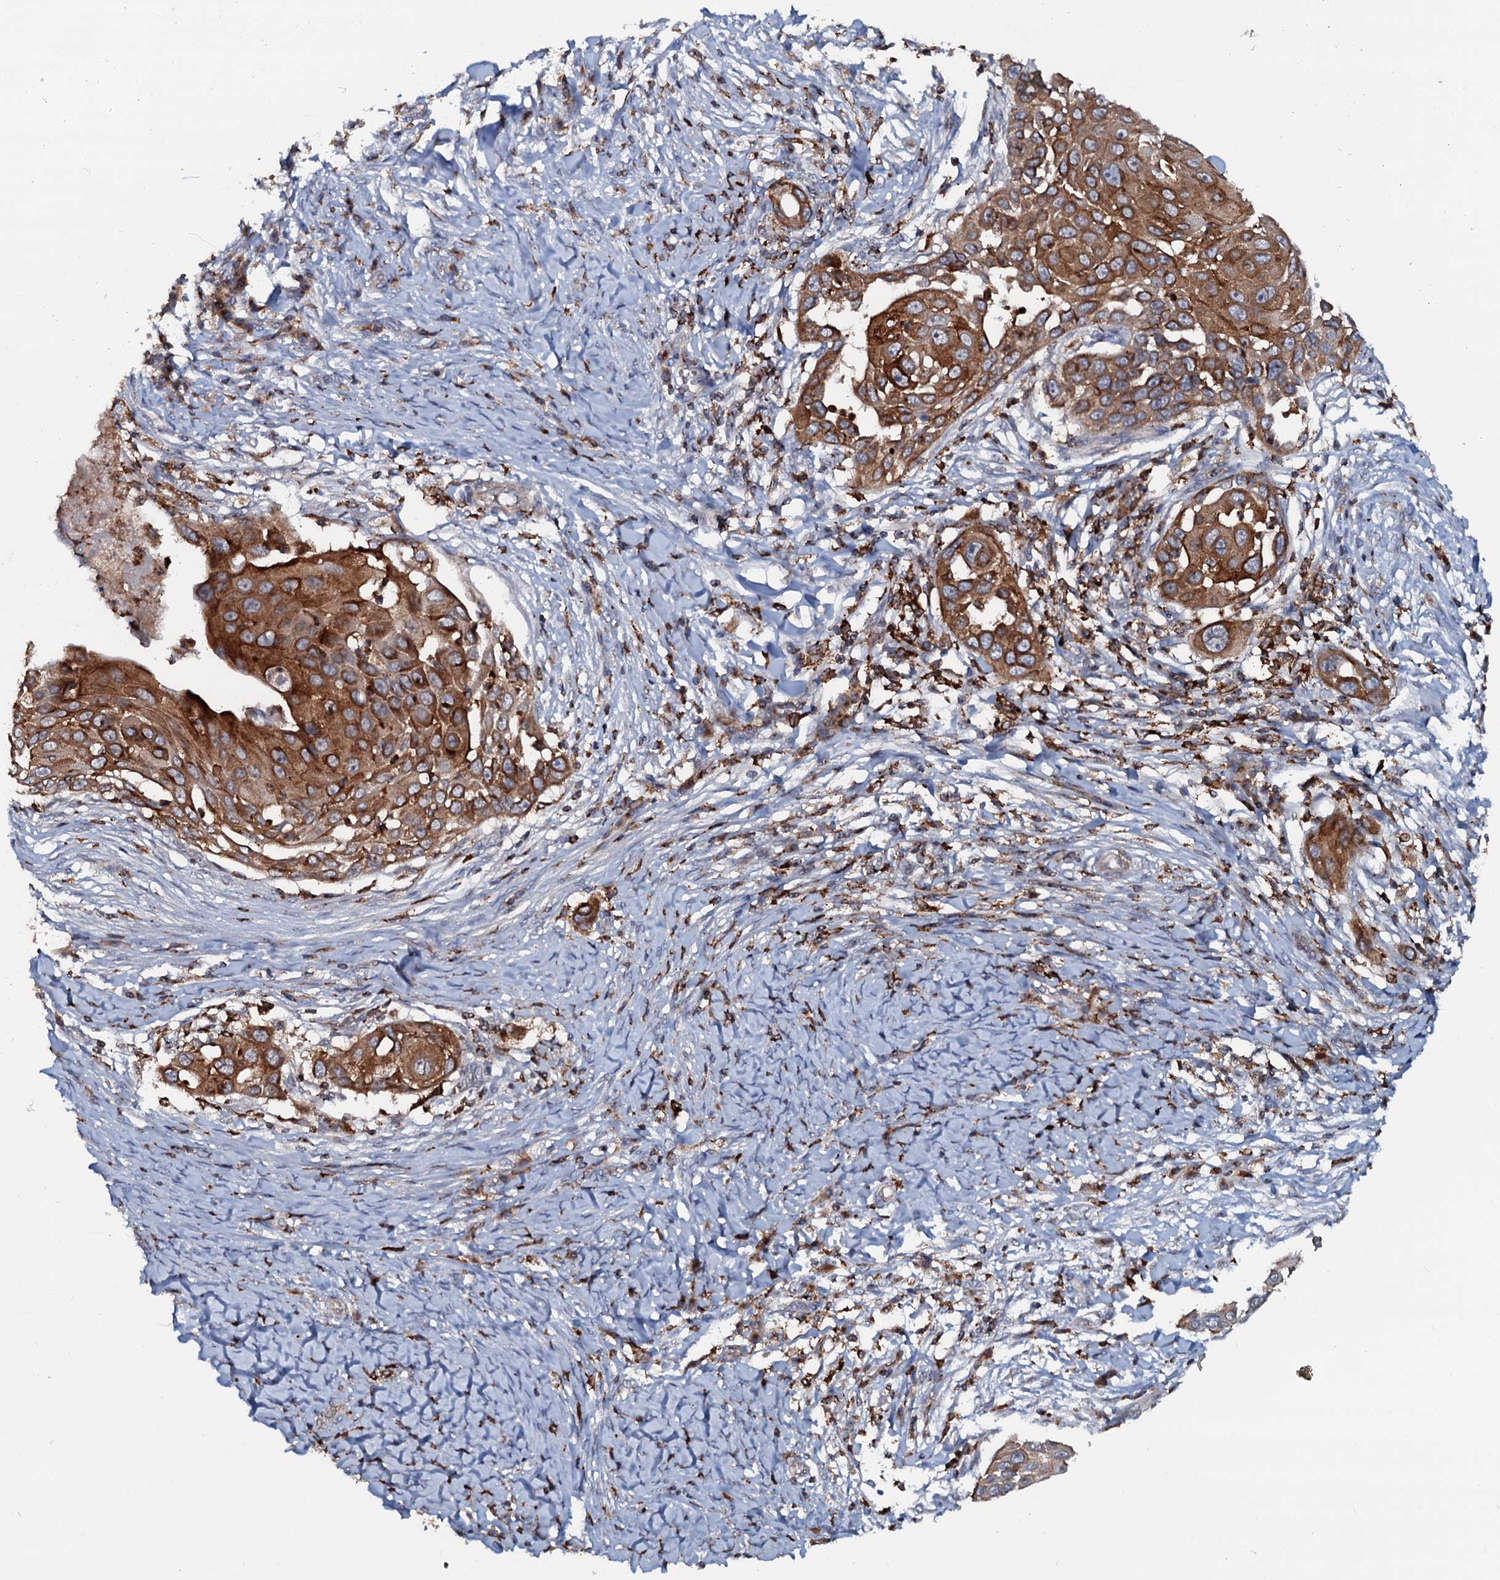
{"staining": {"intensity": "strong", "quantity": ">75%", "location": "cytoplasmic/membranous"}, "tissue": "skin cancer", "cell_type": "Tumor cells", "image_type": "cancer", "snomed": [{"axis": "morphology", "description": "Squamous cell carcinoma, NOS"}, {"axis": "topography", "description": "Skin"}], "caption": "A brown stain shows strong cytoplasmic/membranous positivity of a protein in squamous cell carcinoma (skin) tumor cells.", "gene": "VAMP8", "patient": {"sex": "female", "age": 44}}